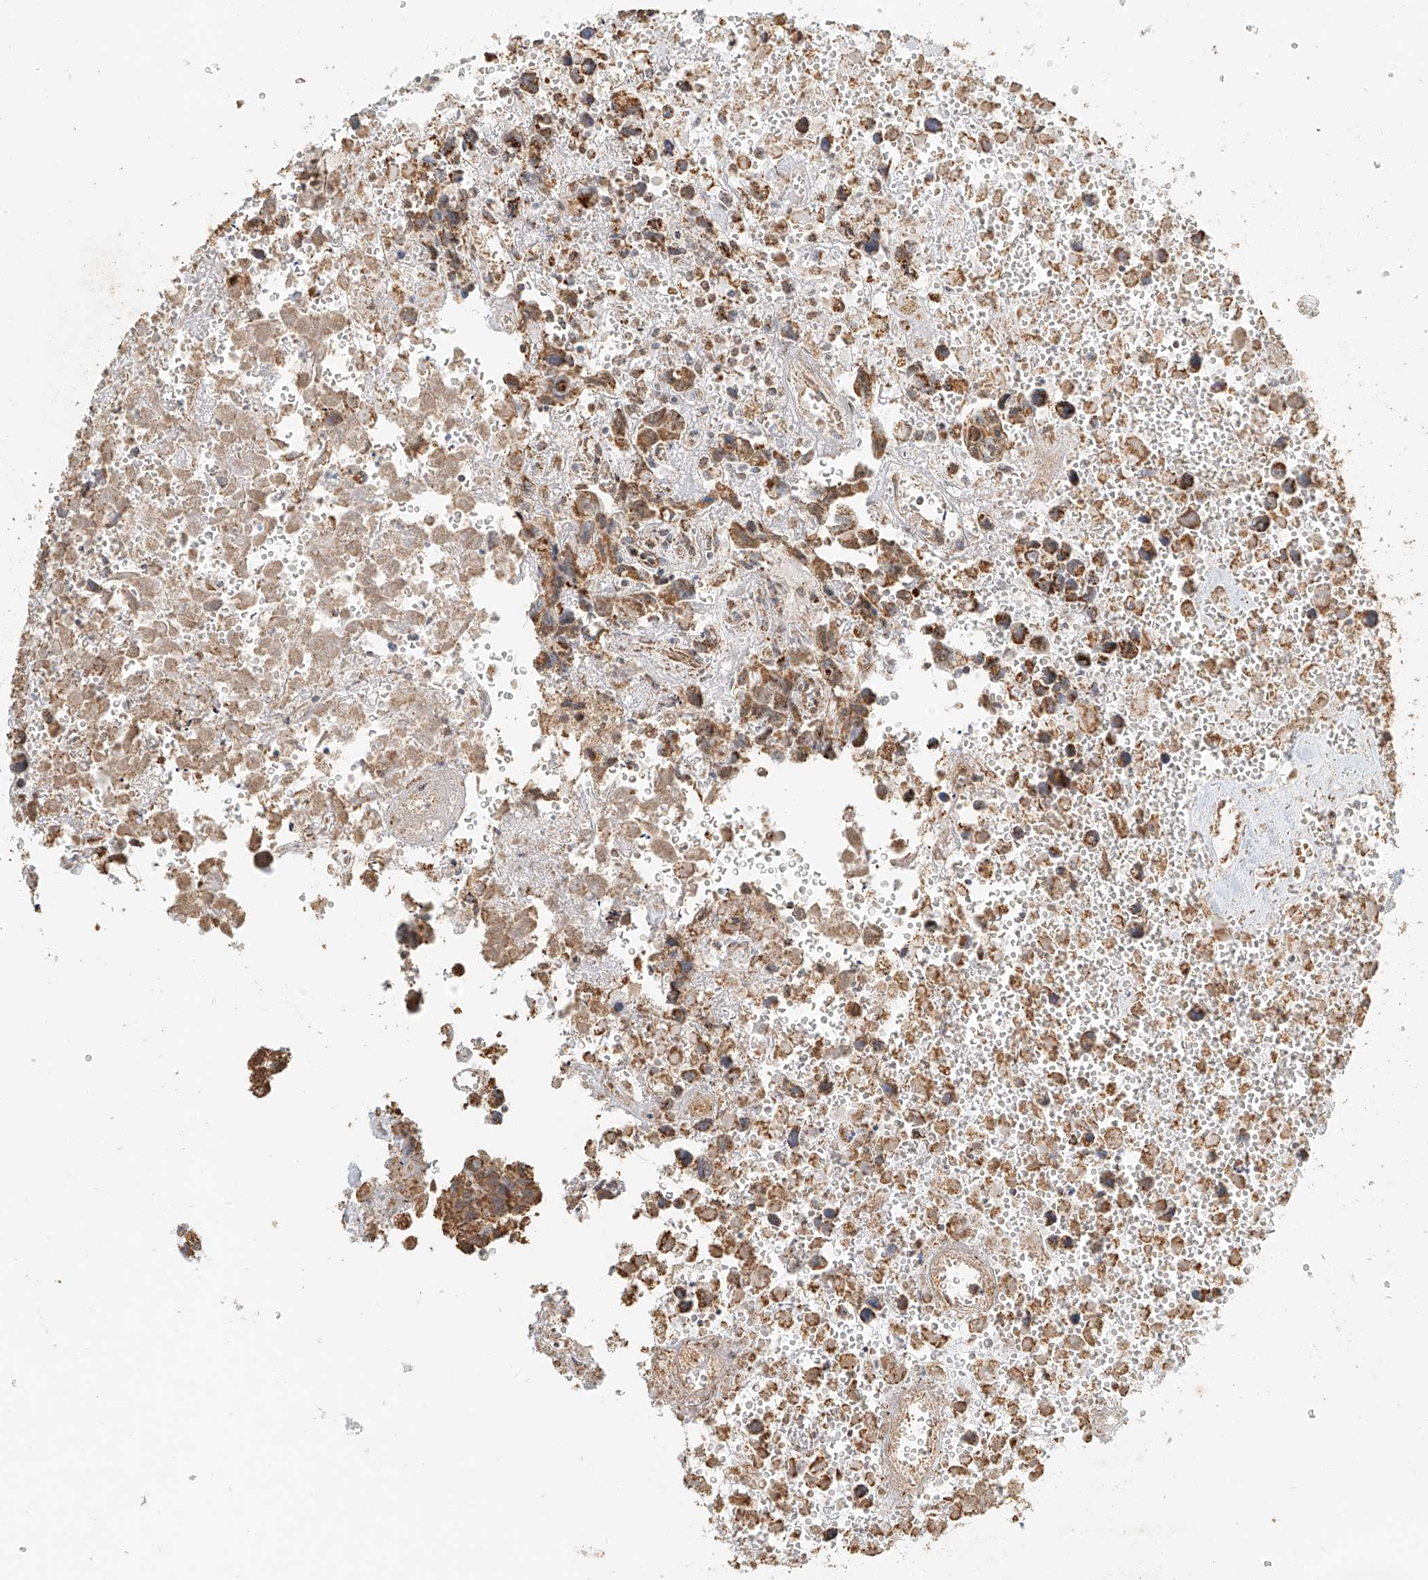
{"staining": {"intensity": "moderate", "quantity": "25%-75%", "location": "cytoplasmic/membranous"}, "tissue": "testis cancer", "cell_type": "Tumor cells", "image_type": "cancer", "snomed": [{"axis": "morphology", "description": "Carcinoma, Embryonal, NOS"}, {"axis": "topography", "description": "Testis"}], "caption": "This is a histology image of immunohistochemistry (IHC) staining of testis cancer, which shows moderate positivity in the cytoplasmic/membranous of tumor cells.", "gene": "MIPEP", "patient": {"sex": "male", "age": 31}}